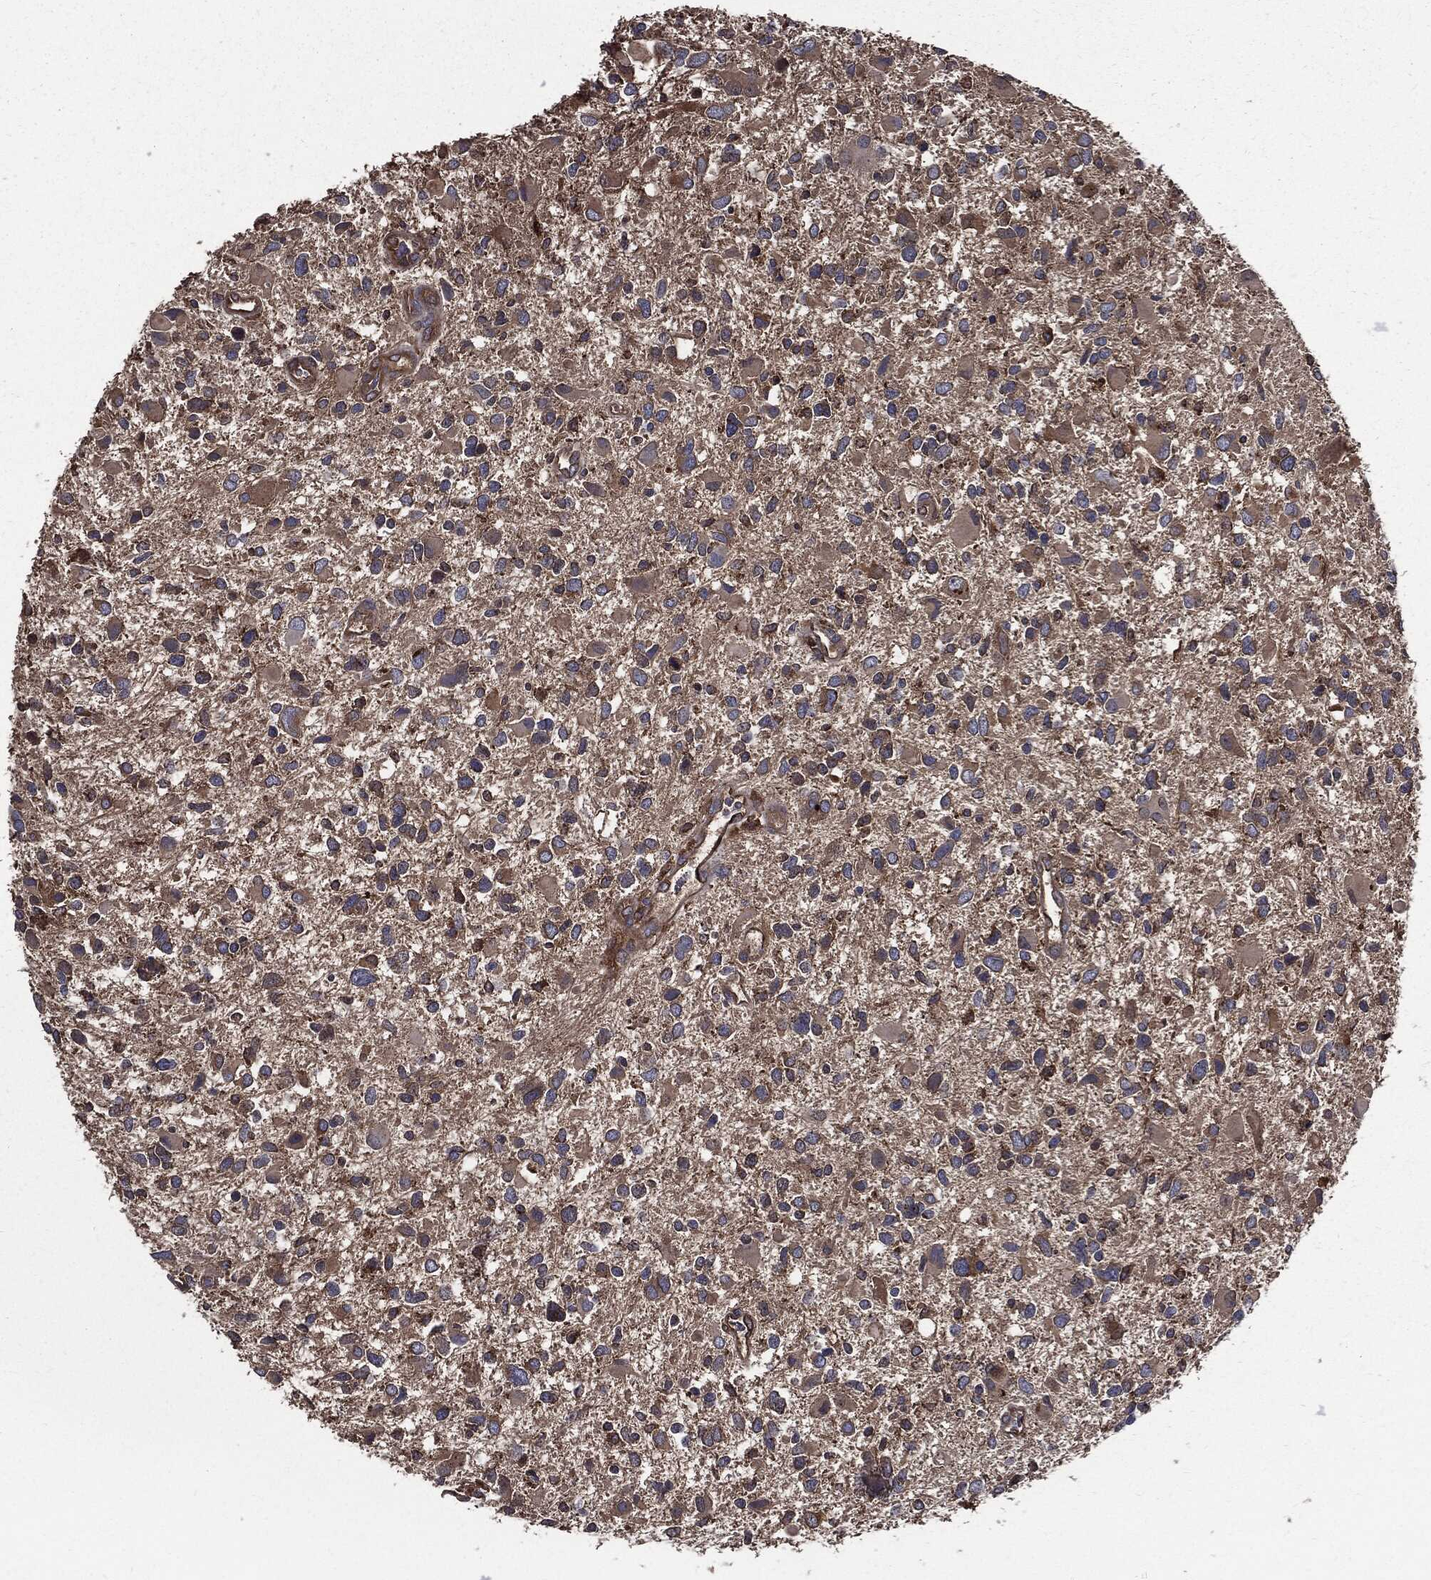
{"staining": {"intensity": "moderate", "quantity": "25%-75%", "location": "cytoplasmic/membranous"}, "tissue": "glioma", "cell_type": "Tumor cells", "image_type": "cancer", "snomed": [{"axis": "morphology", "description": "Glioma, malignant, Low grade"}, {"axis": "topography", "description": "Brain"}], "caption": "Glioma stained with a protein marker demonstrates moderate staining in tumor cells.", "gene": "PDCD6IP", "patient": {"sex": "female", "age": 32}}